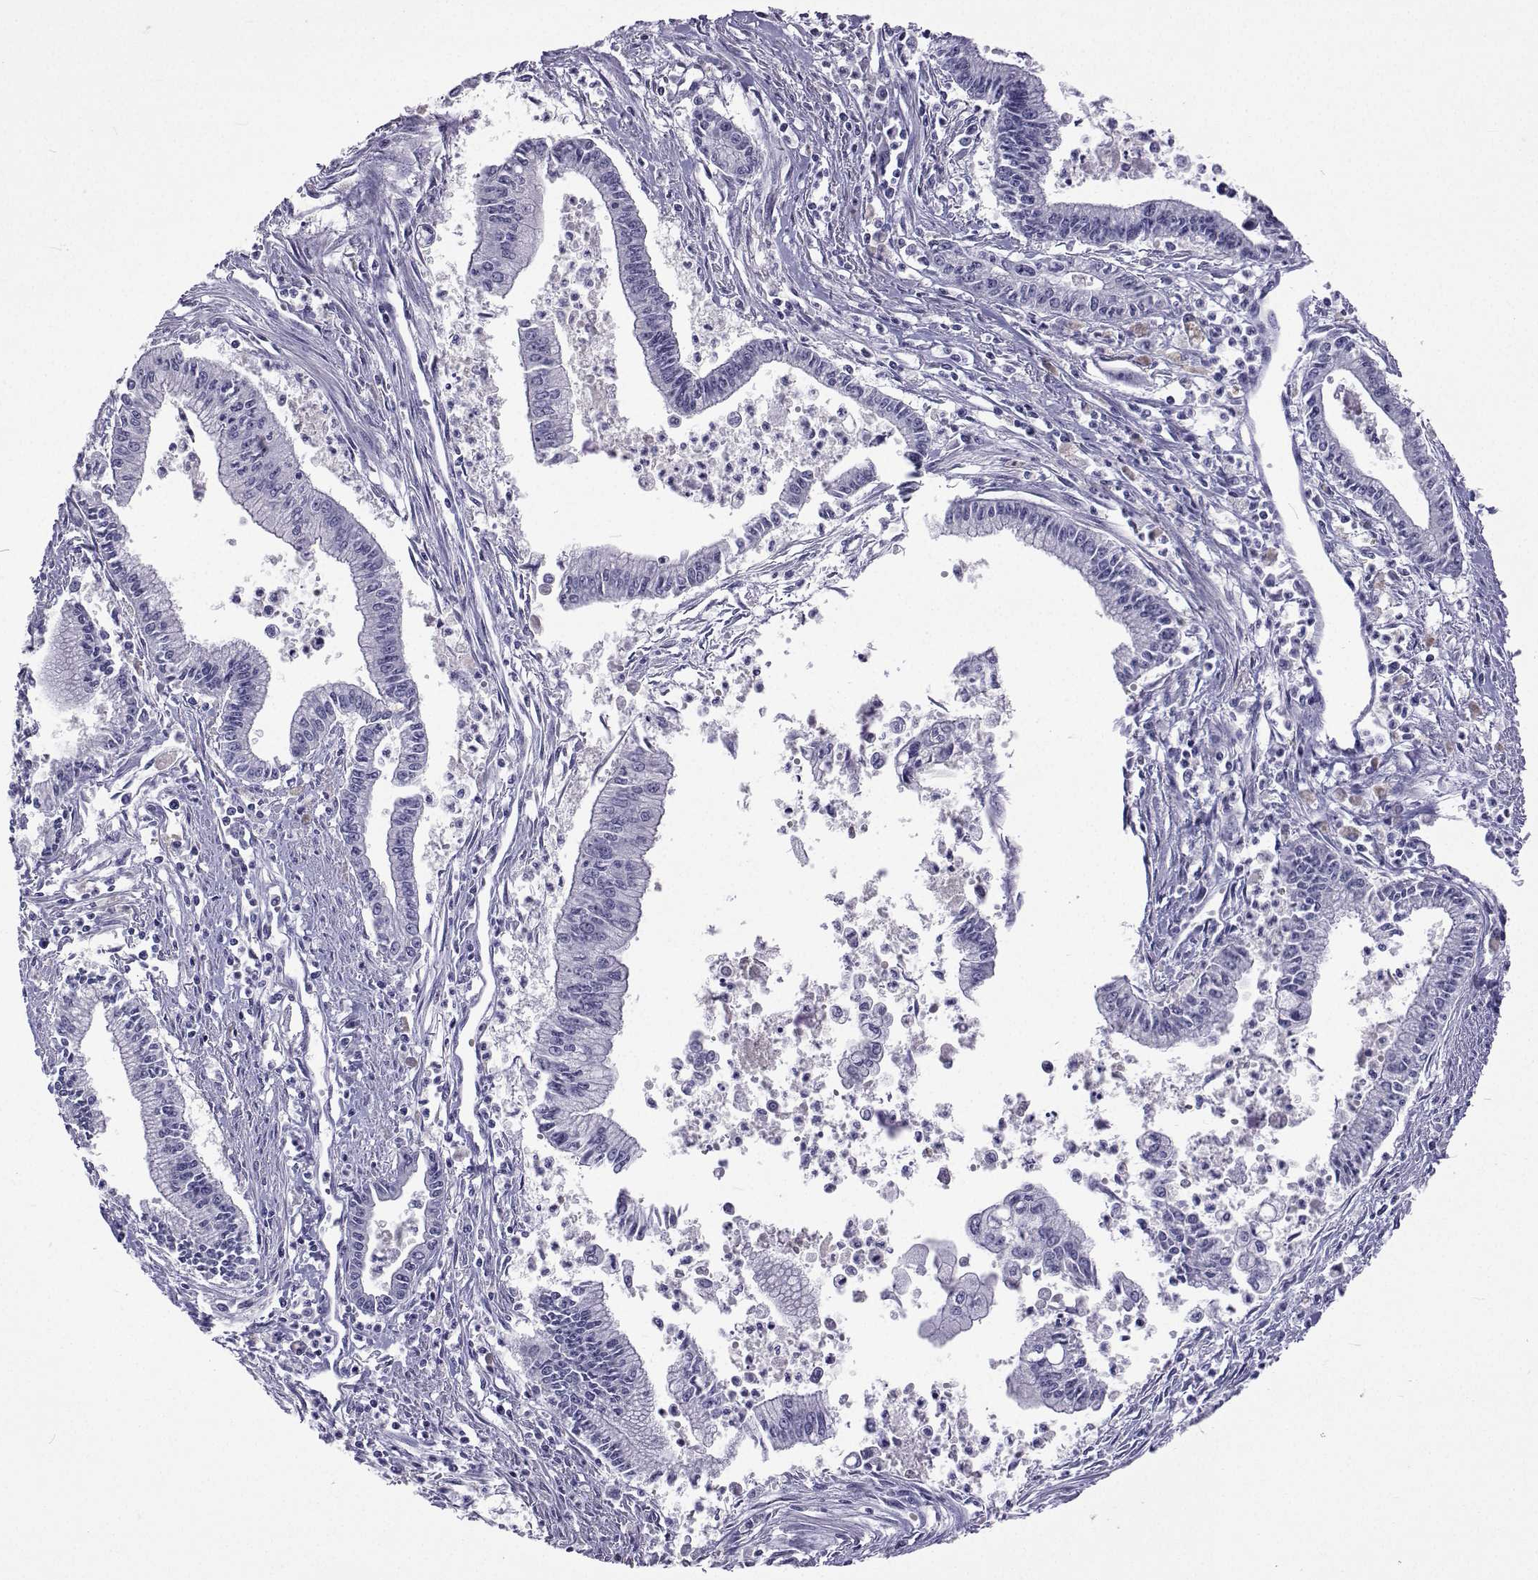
{"staining": {"intensity": "negative", "quantity": "none", "location": "none"}, "tissue": "pancreatic cancer", "cell_type": "Tumor cells", "image_type": "cancer", "snomed": [{"axis": "morphology", "description": "Adenocarcinoma, NOS"}, {"axis": "topography", "description": "Pancreas"}], "caption": "Tumor cells show no significant protein positivity in adenocarcinoma (pancreatic).", "gene": "GALM", "patient": {"sex": "female", "age": 65}}